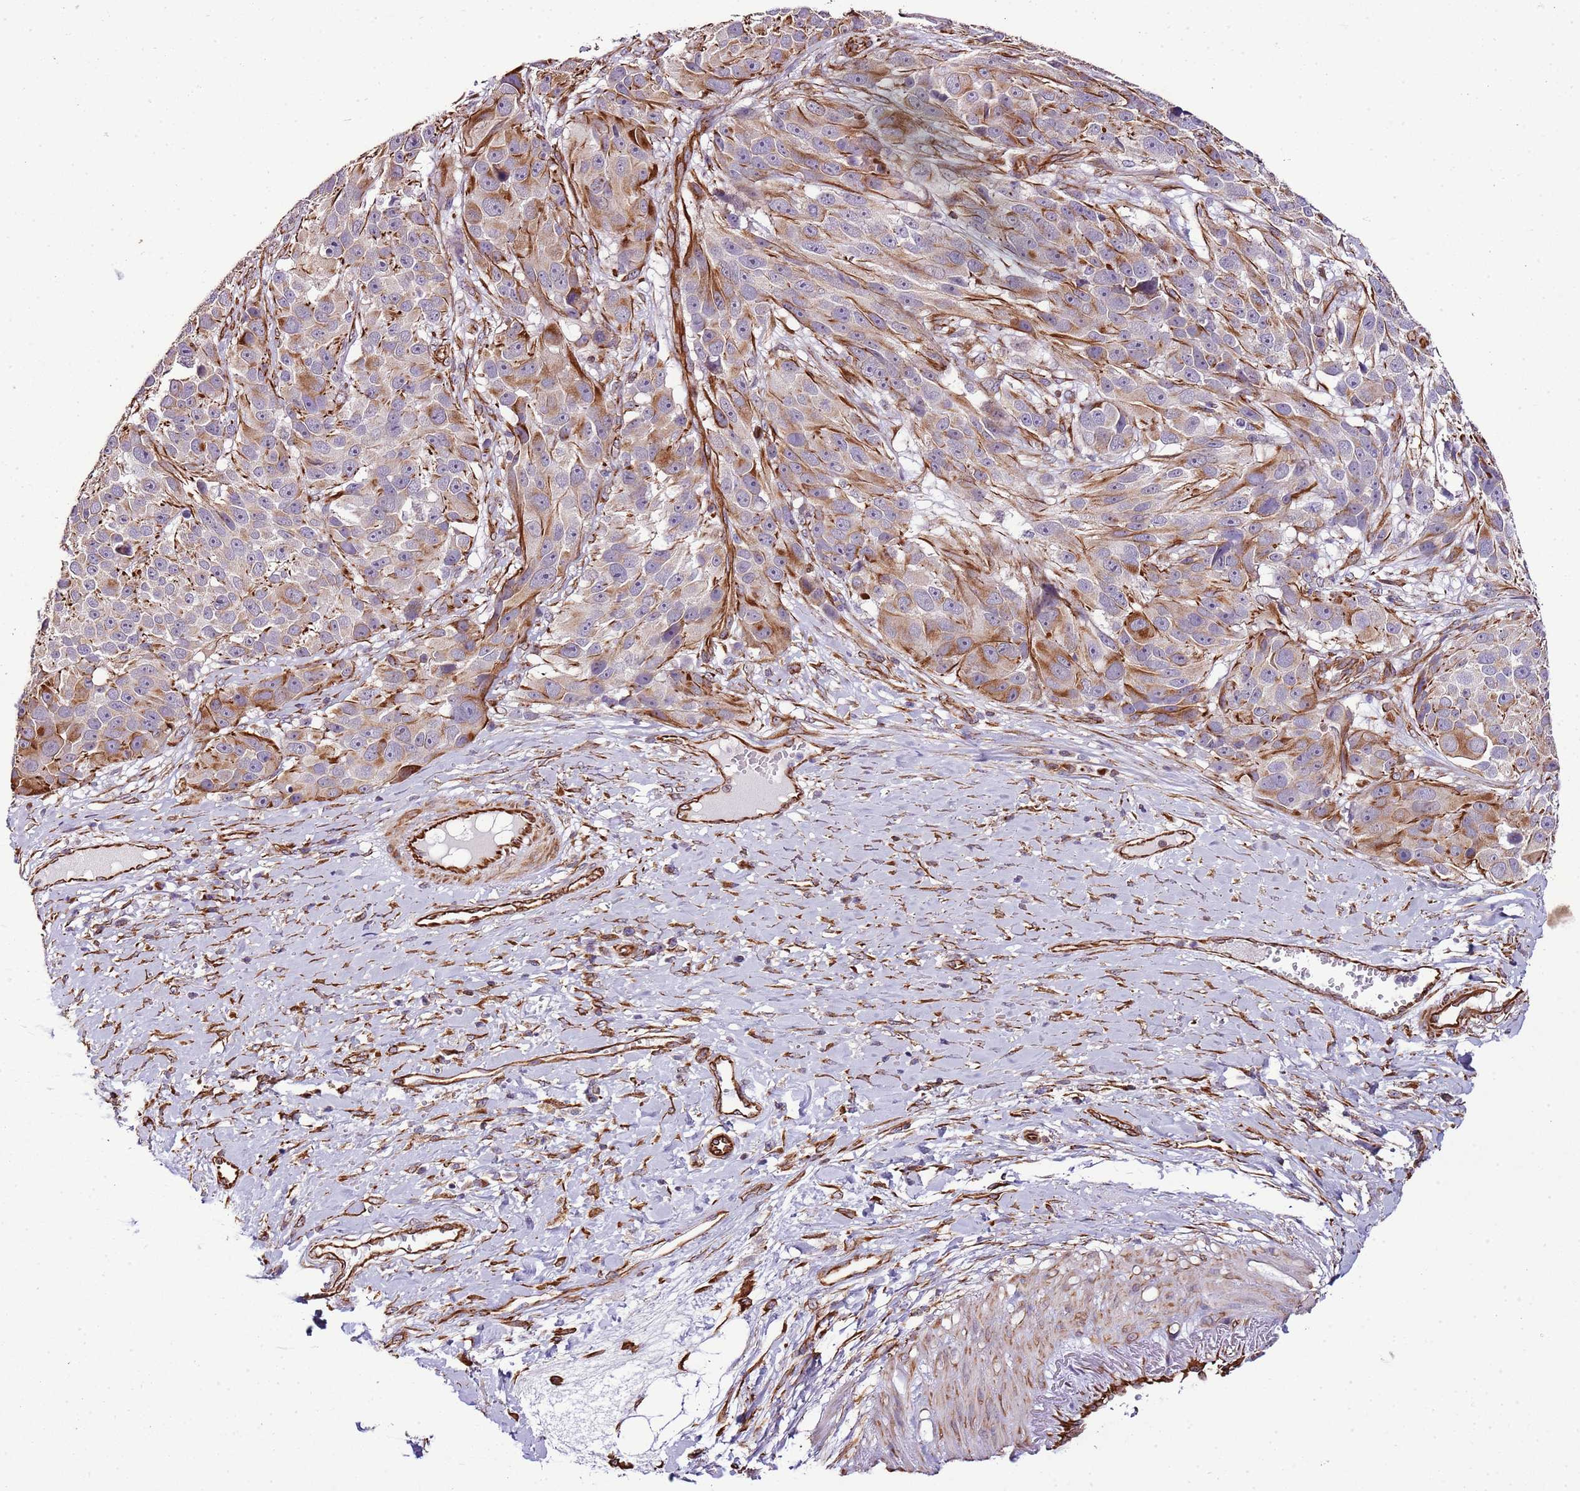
{"staining": {"intensity": "strong", "quantity": "<25%", "location": "cytoplasmic/membranous"}, "tissue": "melanoma", "cell_type": "Tumor cells", "image_type": "cancer", "snomed": [{"axis": "morphology", "description": "Malignant melanoma, NOS"}, {"axis": "topography", "description": "Skin"}], "caption": "Melanoma stained with IHC demonstrates strong cytoplasmic/membranous positivity in approximately <25% of tumor cells.", "gene": "ZNF786", "patient": {"sex": "male", "age": 84}}